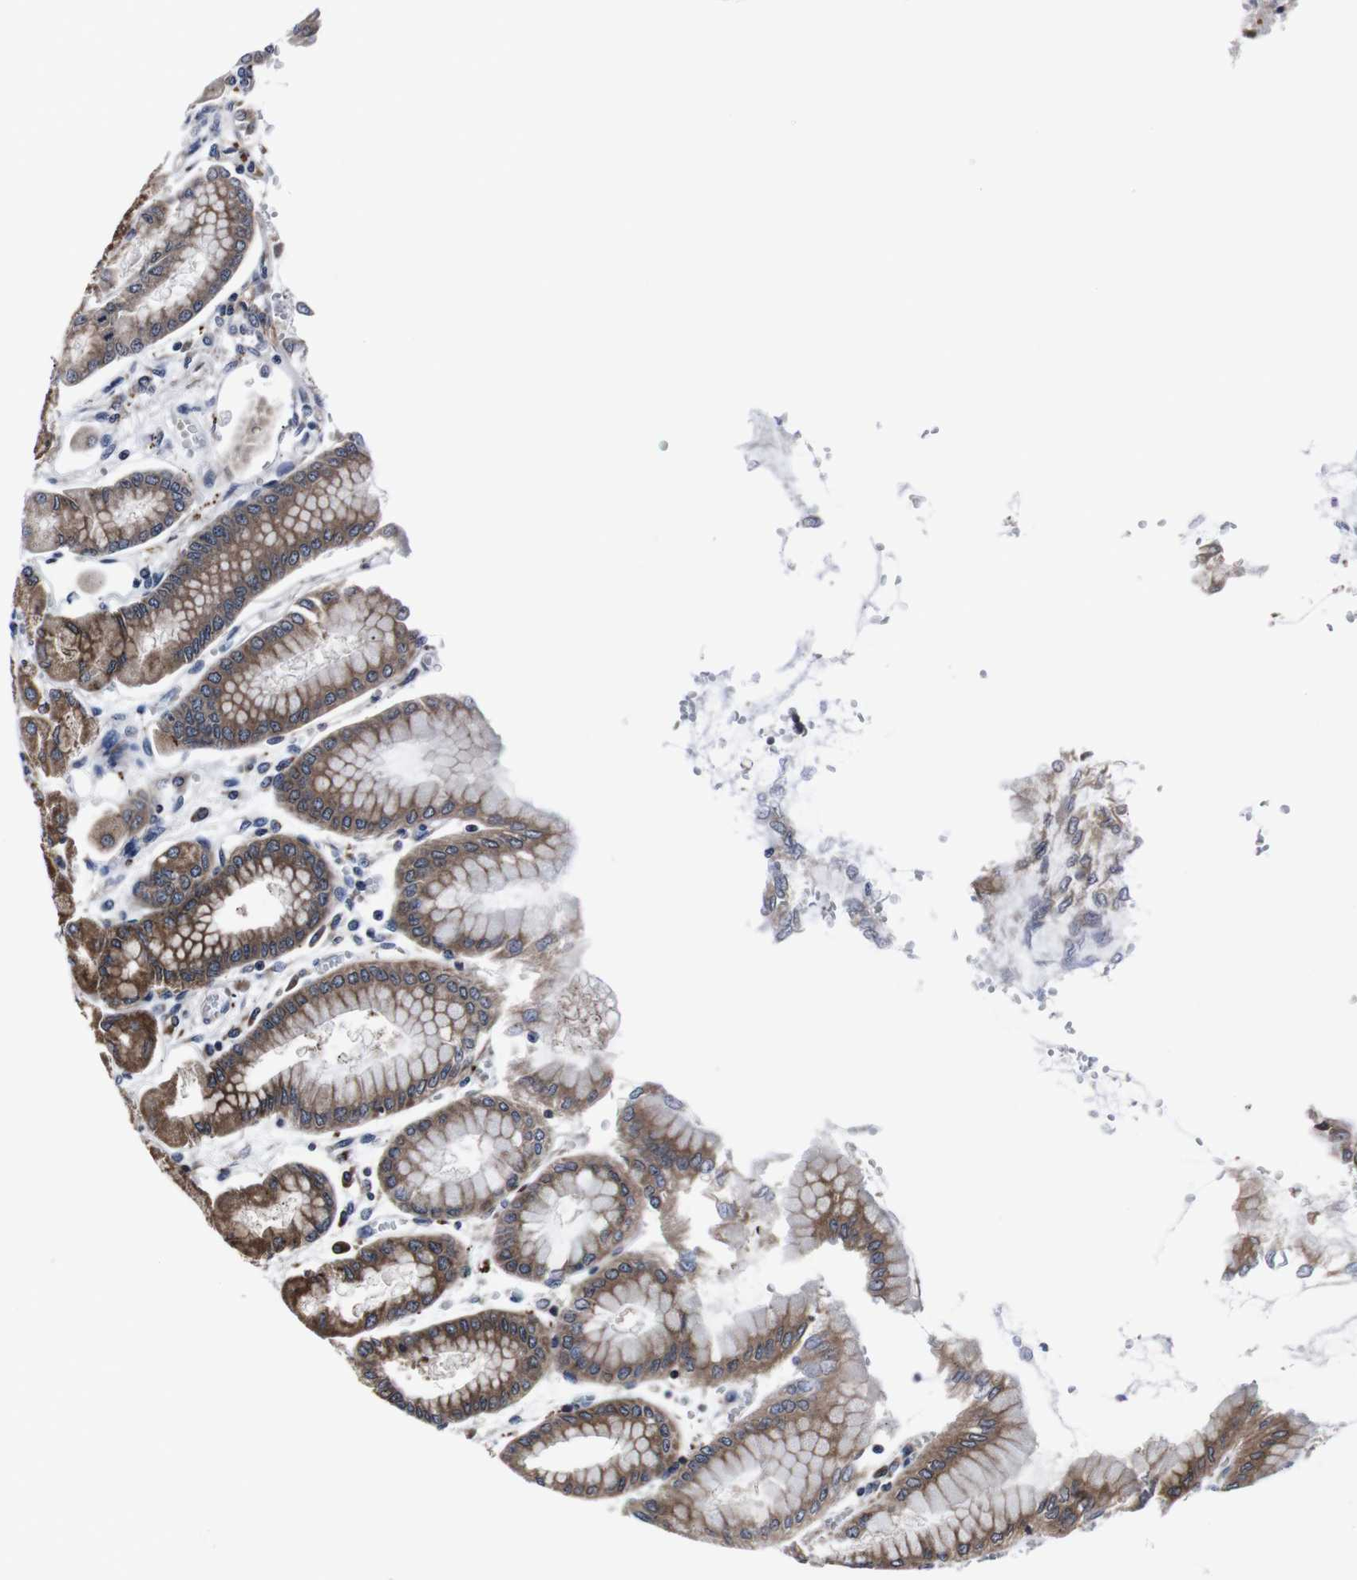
{"staining": {"intensity": "strong", "quantity": ">75%", "location": "cytoplasmic/membranous"}, "tissue": "stomach", "cell_type": "Glandular cells", "image_type": "normal", "snomed": [{"axis": "morphology", "description": "Normal tissue, NOS"}, {"axis": "topography", "description": "Stomach, upper"}], "caption": "Protein analysis of benign stomach demonstrates strong cytoplasmic/membranous positivity in approximately >75% of glandular cells. The staining was performed using DAB (3,3'-diaminobenzidine), with brown indicating positive protein expression. Nuclei are stained blue with hematoxylin.", "gene": "EIF4A2", "patient": {"sex": "female", "age": 56}}